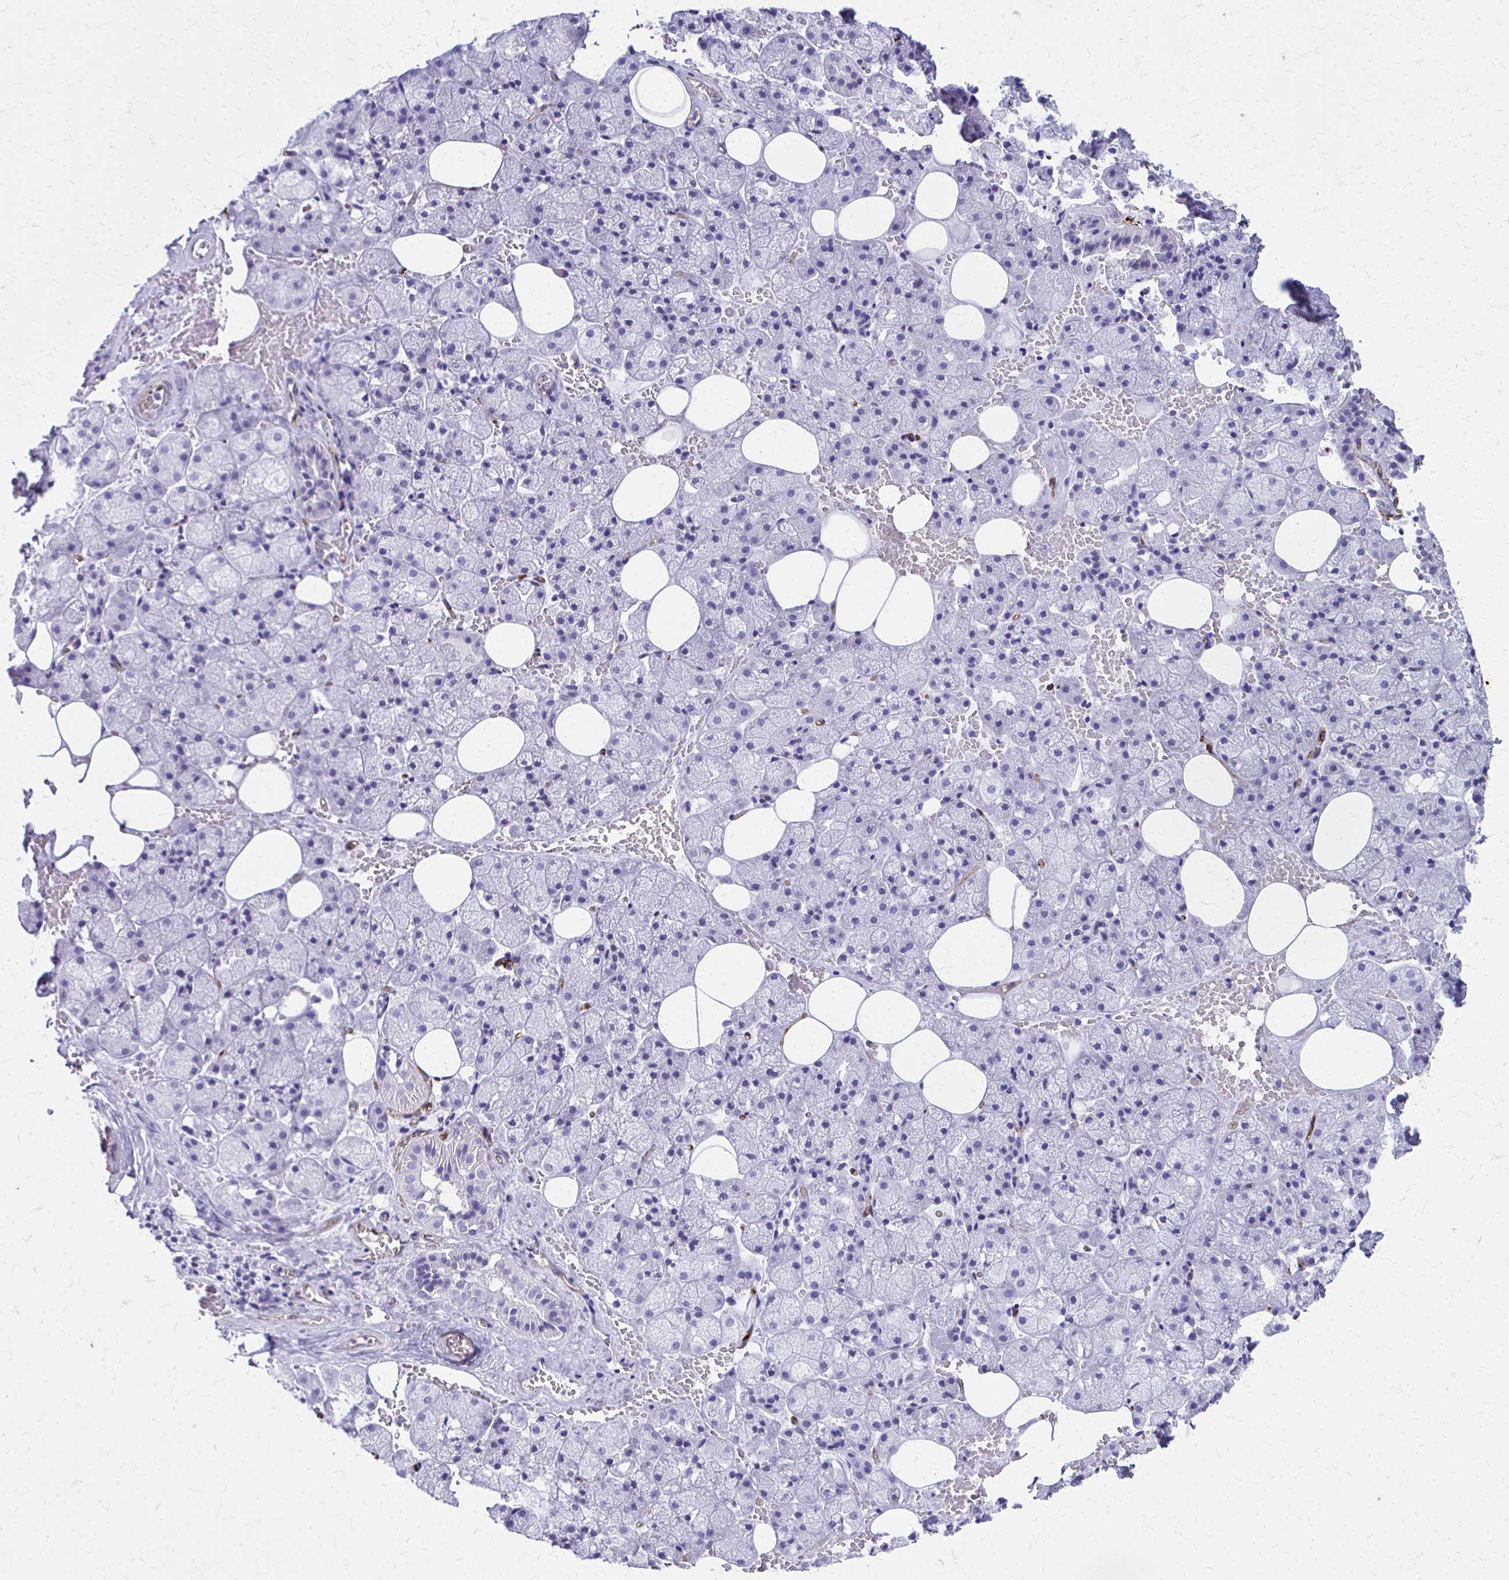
{"staining": {"intensity": "negative", "quantity": "none", "location": "none"}, "tissue": "salivary gland", "cell_type": "Glandular cells", "image_type": "normal", "snomed": [{"axis": "morphology", "description": "Normal tissue, NOS"}, {"axis": "topography", "description": "Salivary gland"}, {"axis": "topography", "description": "Peripheral nerve tissue"}], "caption": "IHC of benign human salivary gland exhibits no staining in glandular cells.", "gene": "TPSG1", "patient": {"sex": "male", "age": 38}}